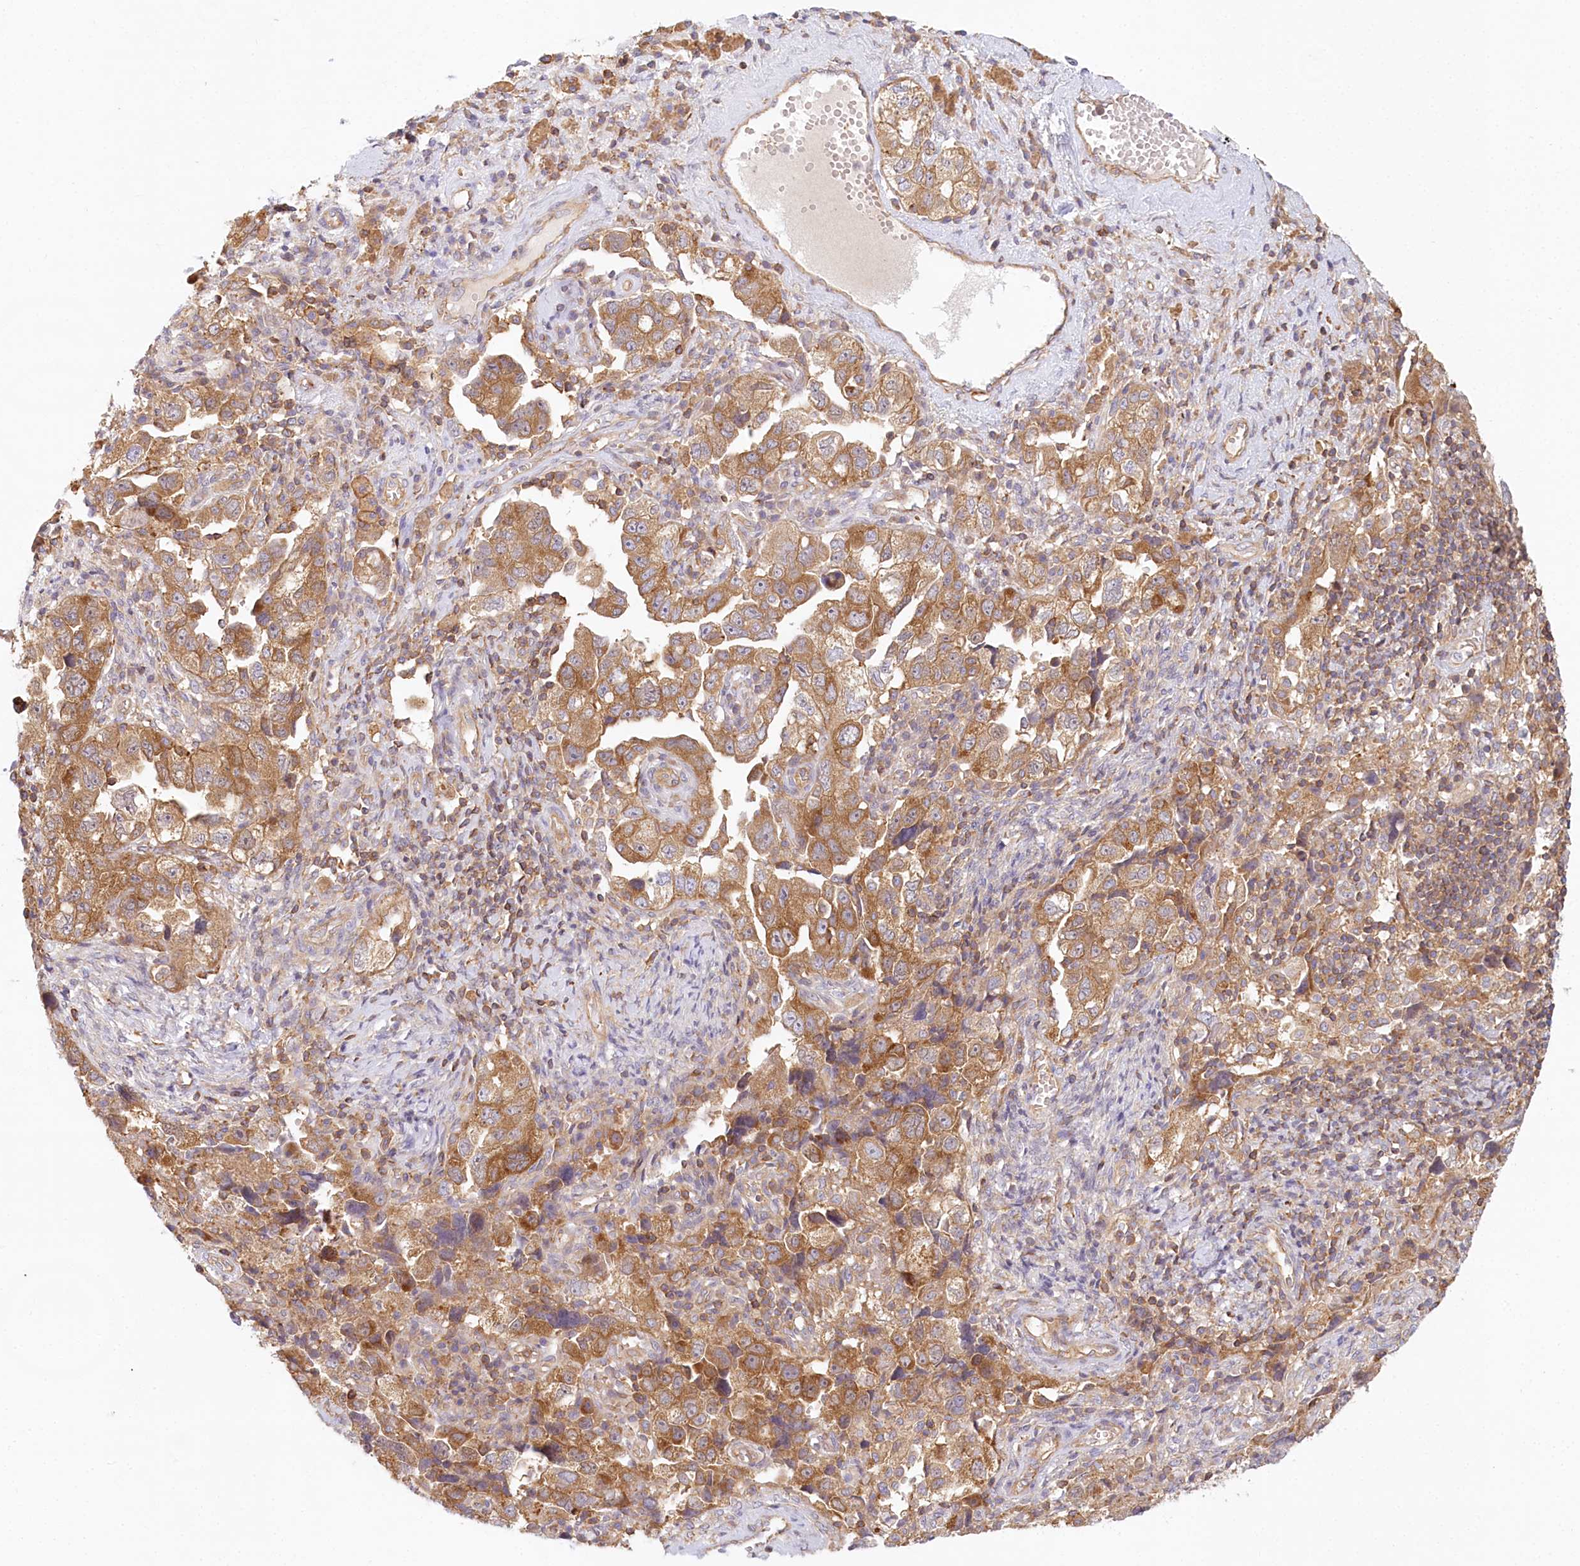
{"staining": {"intensity": "moderate", "quantity": "25%-75%", "location": "cytoplasmic/membranous"}, "tissue": "ovarian cancer", "cell_type": "Tumor cells", "image_type": "cancer", "snomed": [{"axis": "morphology", "description": "Carcinoma, NOS"}, {"axis": "morphology", "description": "Cystadenocarcinoma, serous, NOS"}, {"axis": "topography", "description": "Ovary"}], "caption": "Immunohistochemistry (DAB (3,3'-diaminobenzidine)) staining of human carcinoma (ovarian) reveals moderate cytoplasmic/membranous protein staining in about 25%-75% of tumor cells.", "gene": "UMPS", "patient": {"sex": "female", "age": 69}}